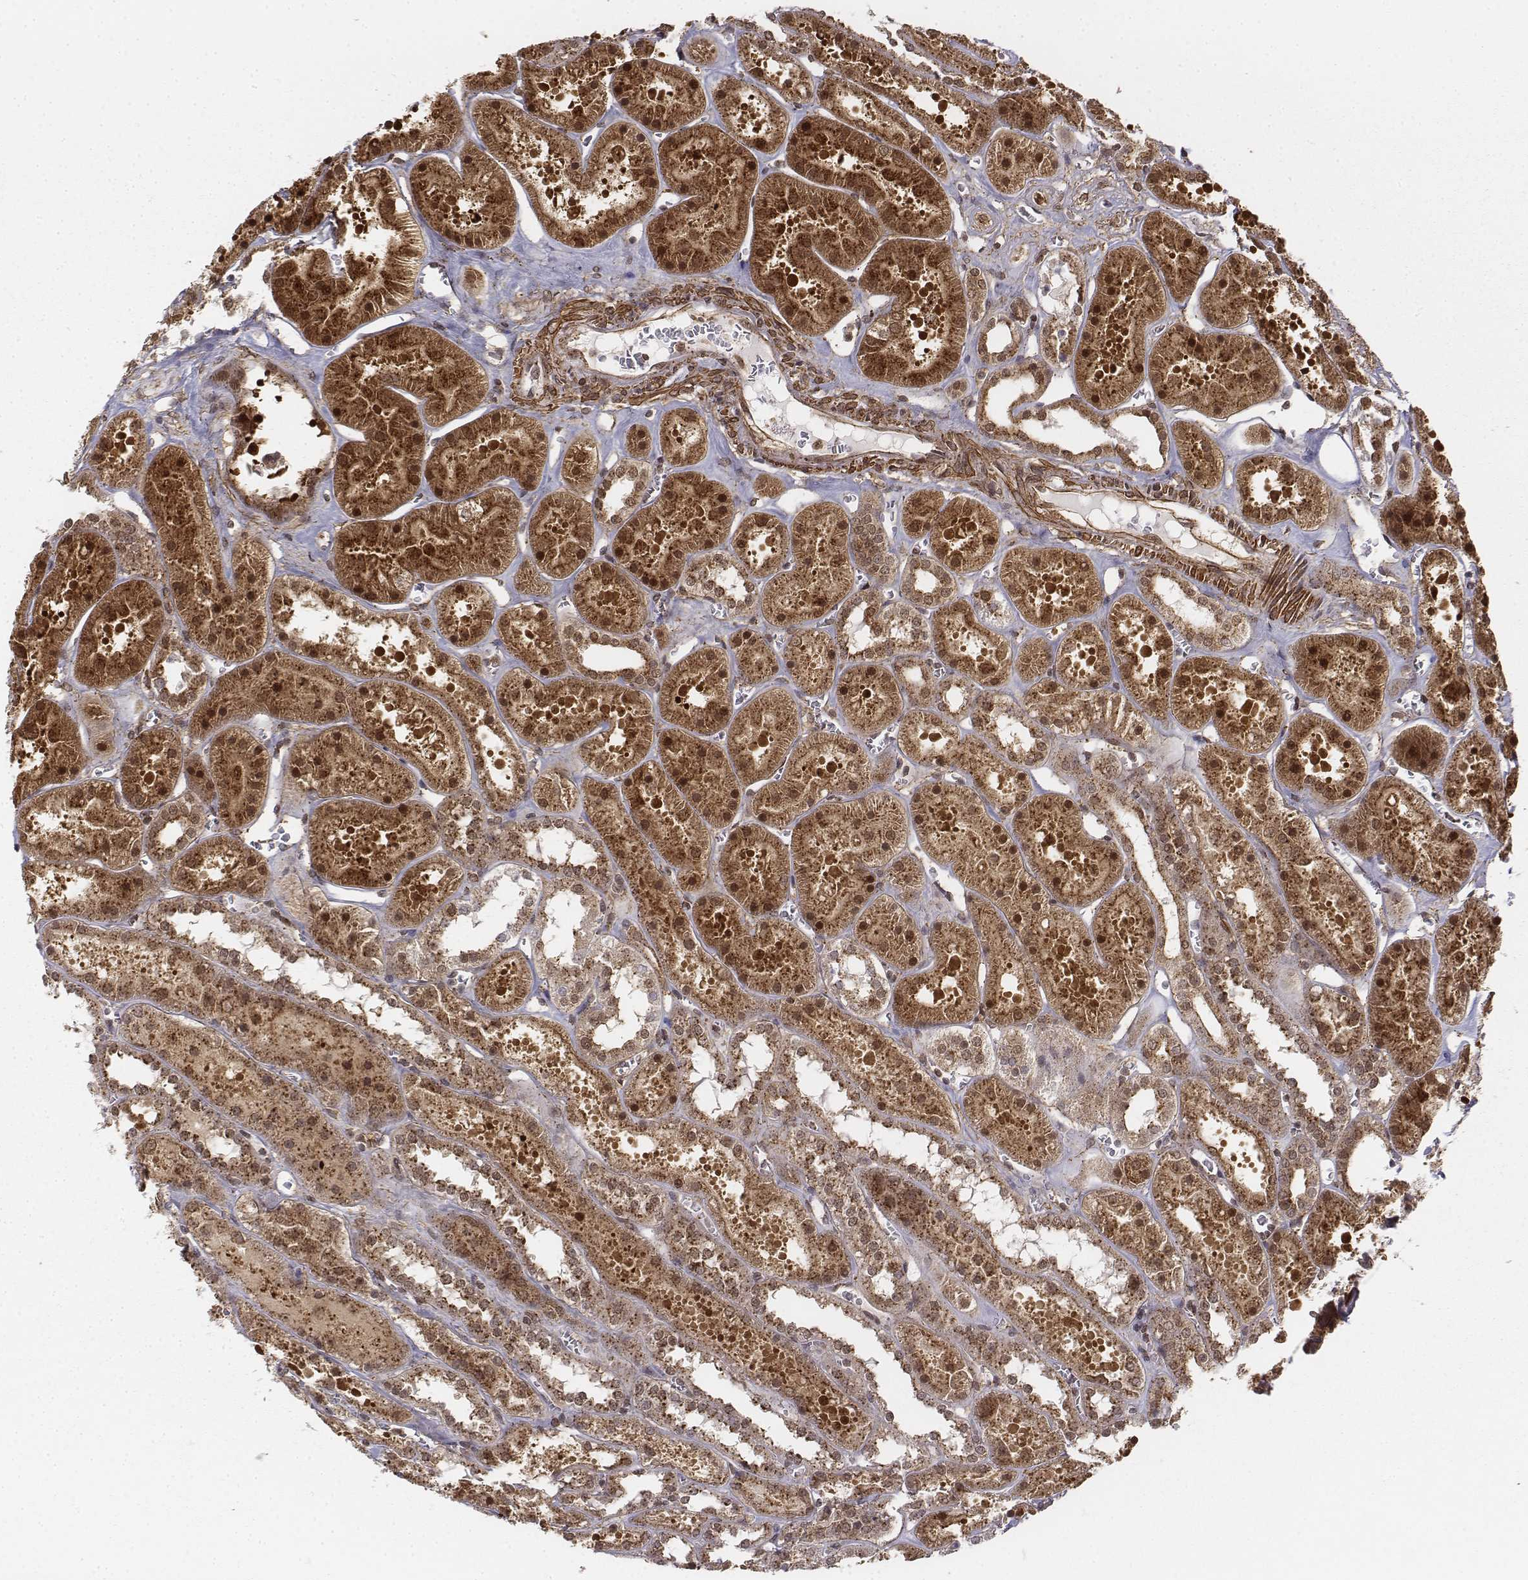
{"staining": {"intensity": "moderate", "quantity": "25%-75%", "location": "cytoplasmic/membranous,nuclear"}, "tissue": "kidney", "cell_type": "Cells in glomeruli", "image_type": "normal", "snomed": [{"axis": "morphology", "description": "Normal tissue, NOS"}, {"axis": "topography", "description": "Kidney"}], "caption": "Moderate cytoplasmic/membranous,nuclear expression is identified in approximately 25%-75% of cells in glomeruli in benign kidney. Immunohistochemistry stains the protein in brown and the nuclei are stained blue.", "gene": "ZFYVE19", "patient": {"sex": "female", "age": 41}}